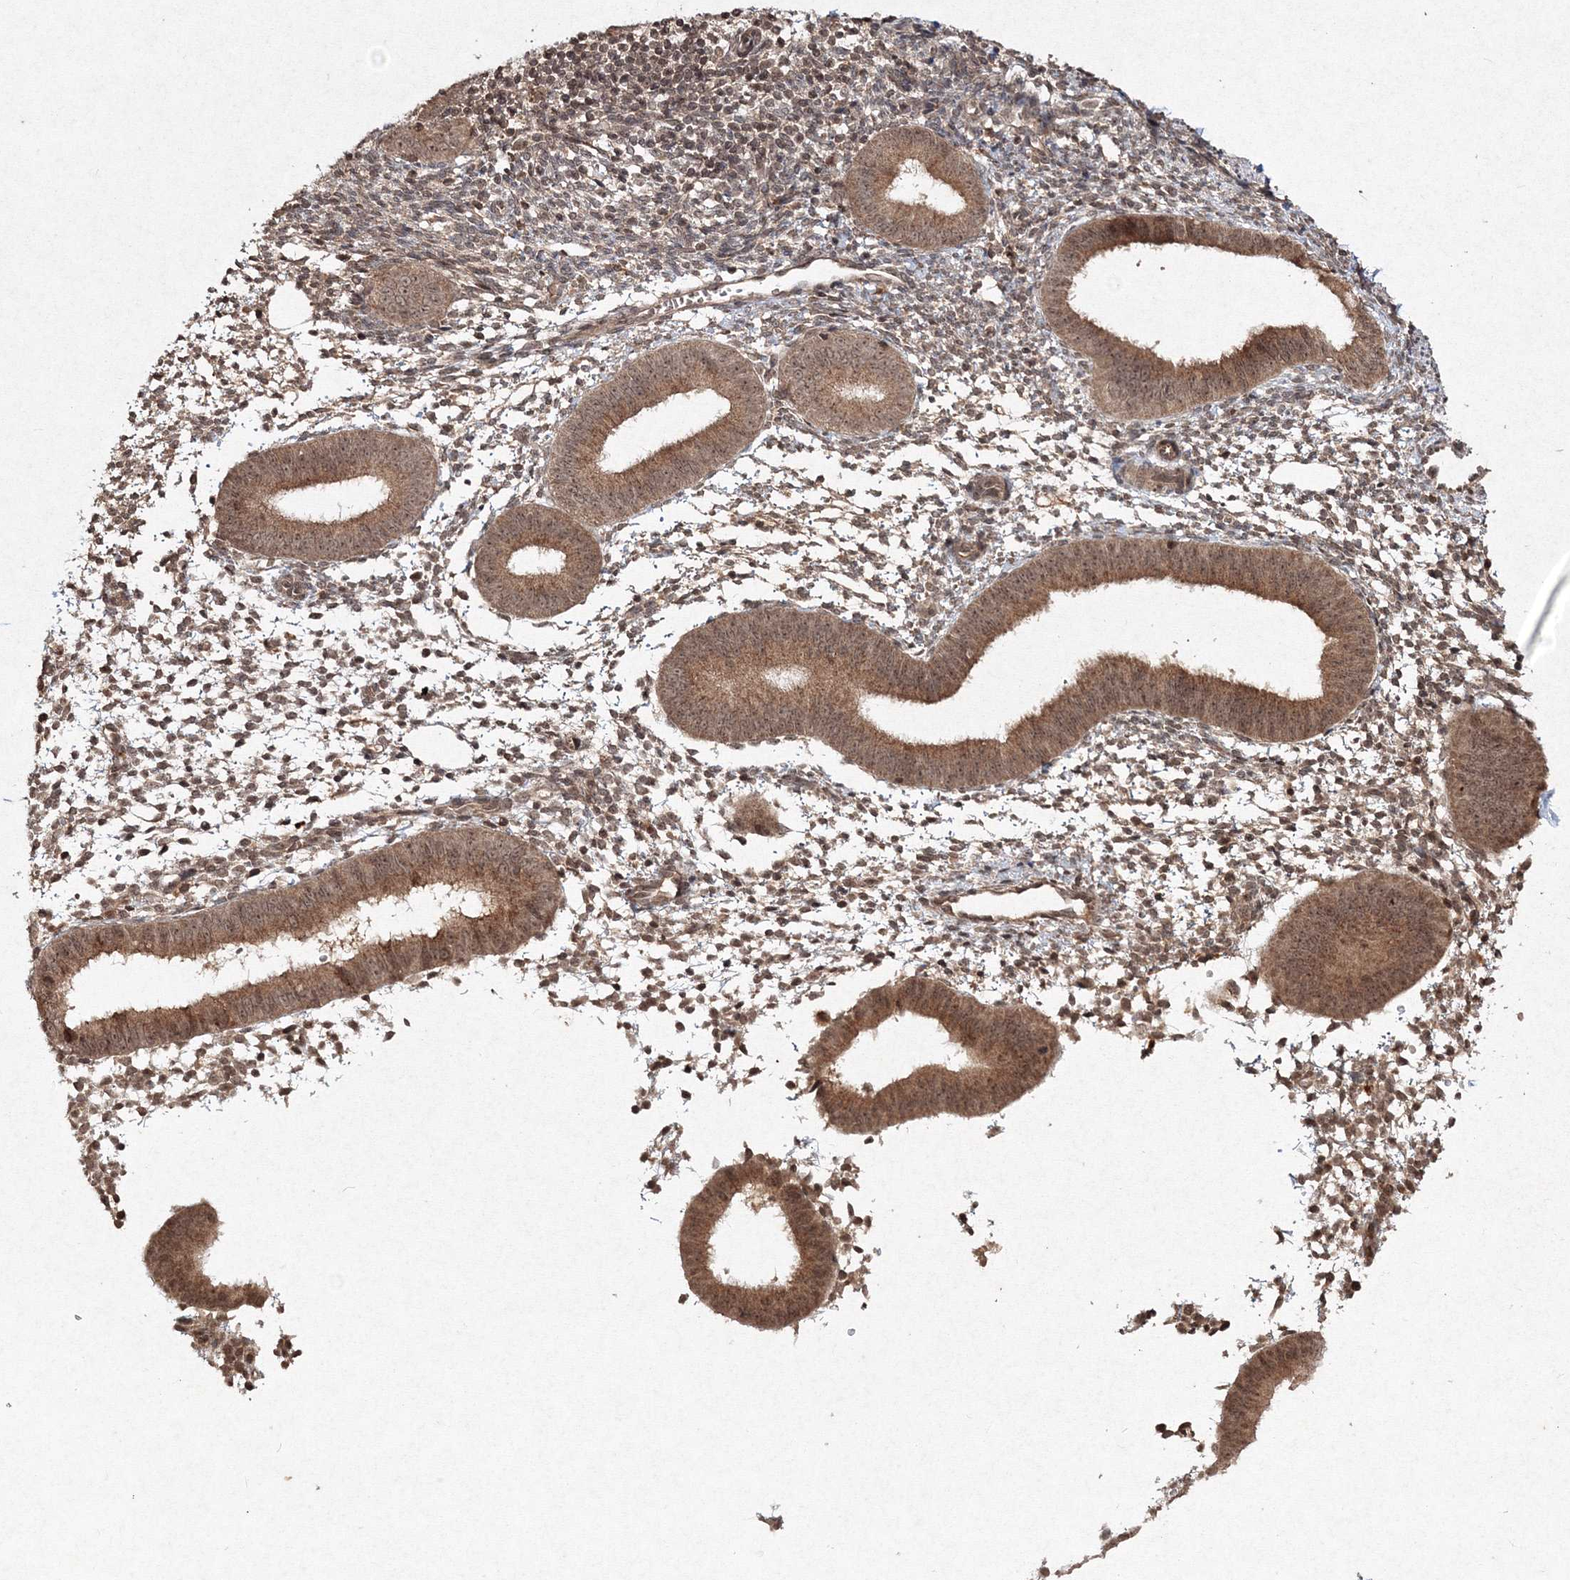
{"staining": {"intensity": "moderate", "quantity": "25%-75%", "location": "cytoplasmic/membranous,nuclear"}, "tissue": "endometrium", "cell_type": "Cells in endometrial stroma", "image_type": "normal", "snomed": [{"axis": "morphology", "description": "Normal tissue, NOS"}, {"axis": "topography", "description": "Uterus"}, {"axis": "topography", "description": "Endometrium"}], "caption": "Protein expression analysis of normal endometrium demonstrates moderate cytoplasmic/membranous,nuclear expression in about 25%-75% of cells in endometrial stroma.", "gene": "PEX13", "patient": {"sex": "female", "age": 48}}